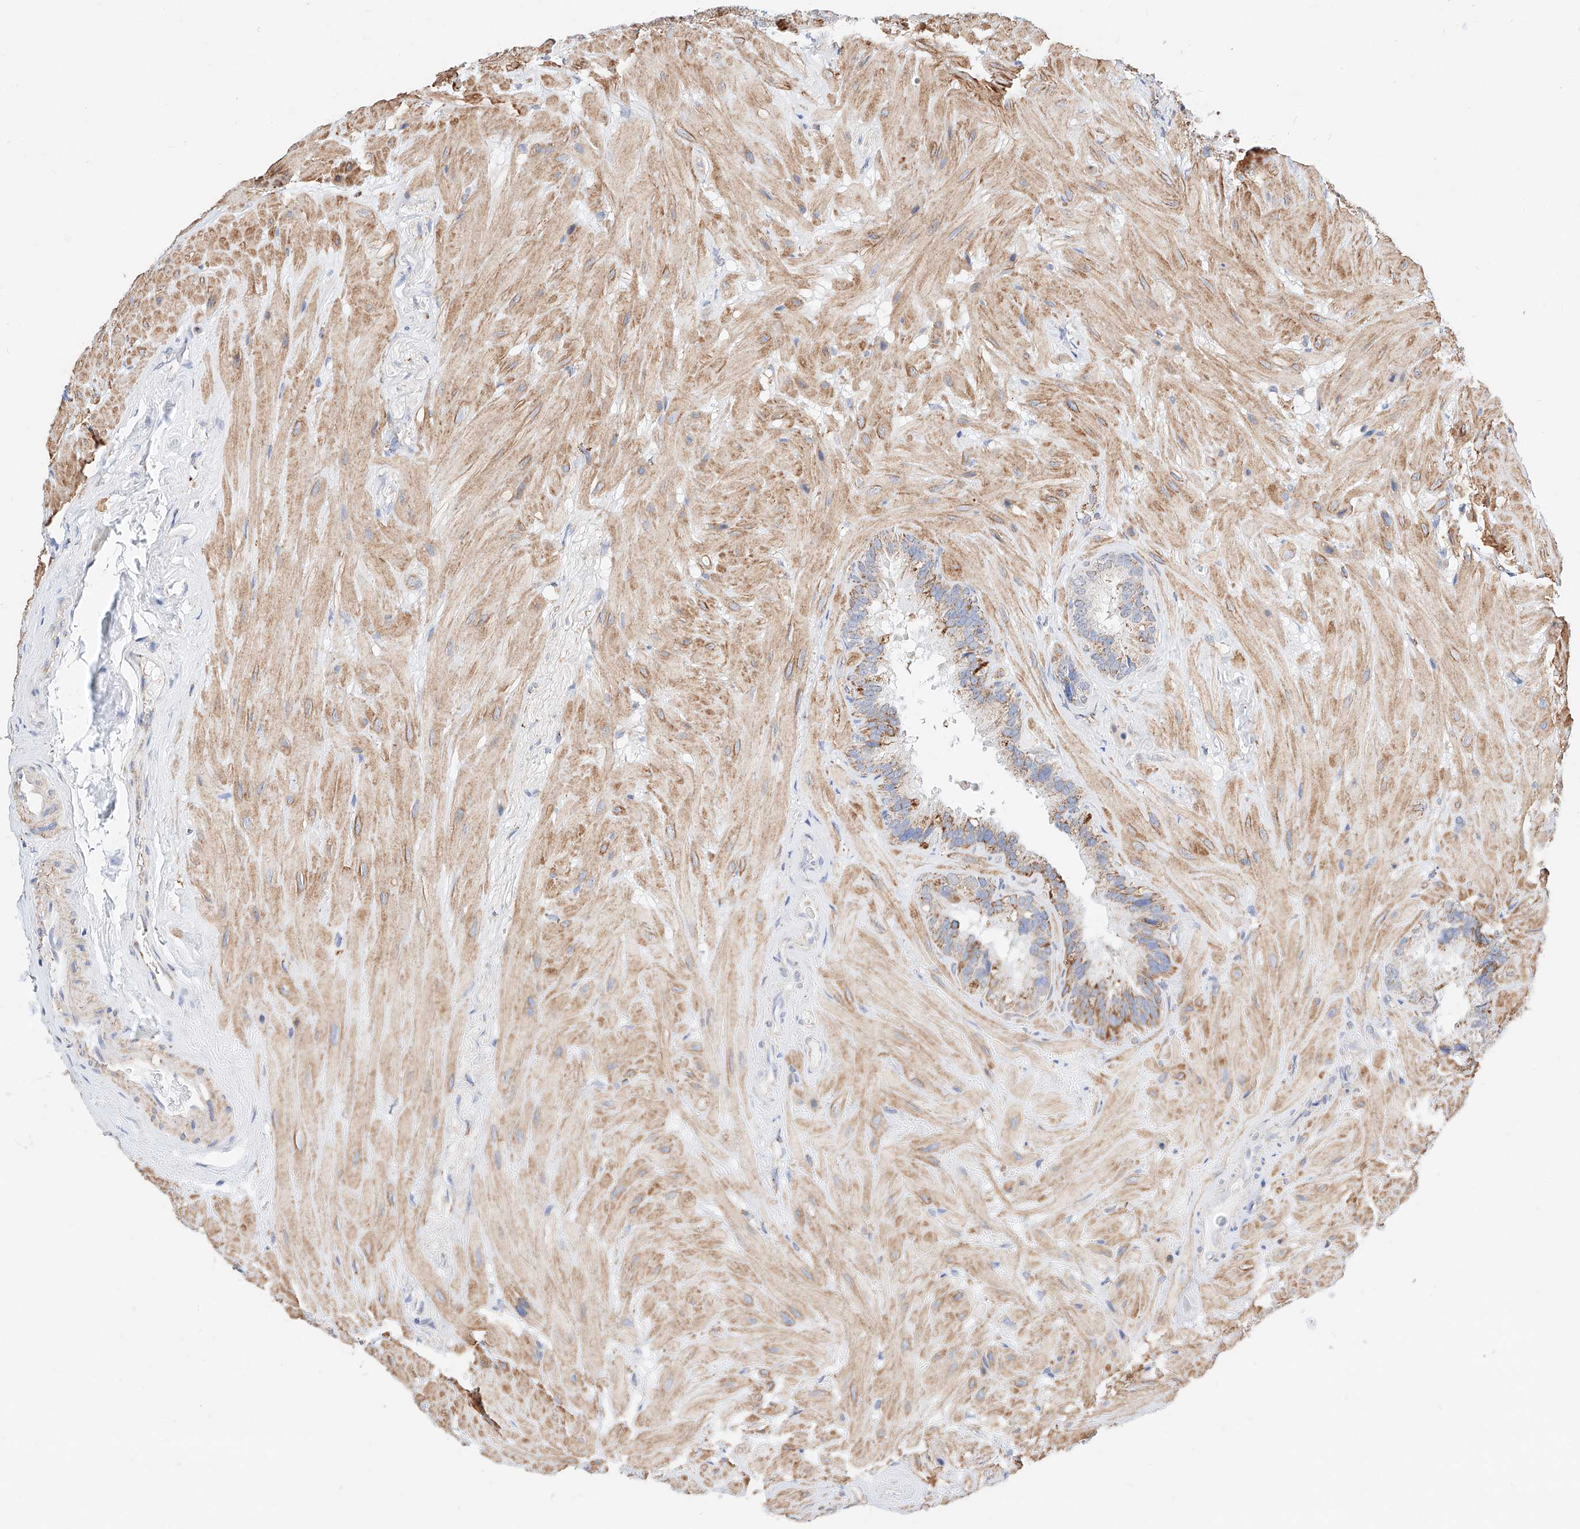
{"staining": {"intensity": "moderate", "quantity": "25%-75%", "location": "cytoplasmic/membranous"}, "tissue": "seminal vesicle", "cell_type": "Glandular cells", "image_type": "normal", "snomed": [{"axis": "morphology", "description": "Normal tissue, NOS"}, {"axis": "topography", "description": "Prostate"}, {"axis": "topography", "description": "Seminal veicle"}], "caption": "A histopathology image of seminal vesicle stained for a protein demonstrates moderate cytoplasmic/membranous brown staining in glandular cells. (DAB (3,3'-diaminobenzidine) = brown stain, brightfield microscopy at high magnification).", "gene": "C6orf62", "patient": {"sex": "male", "age": 68}}